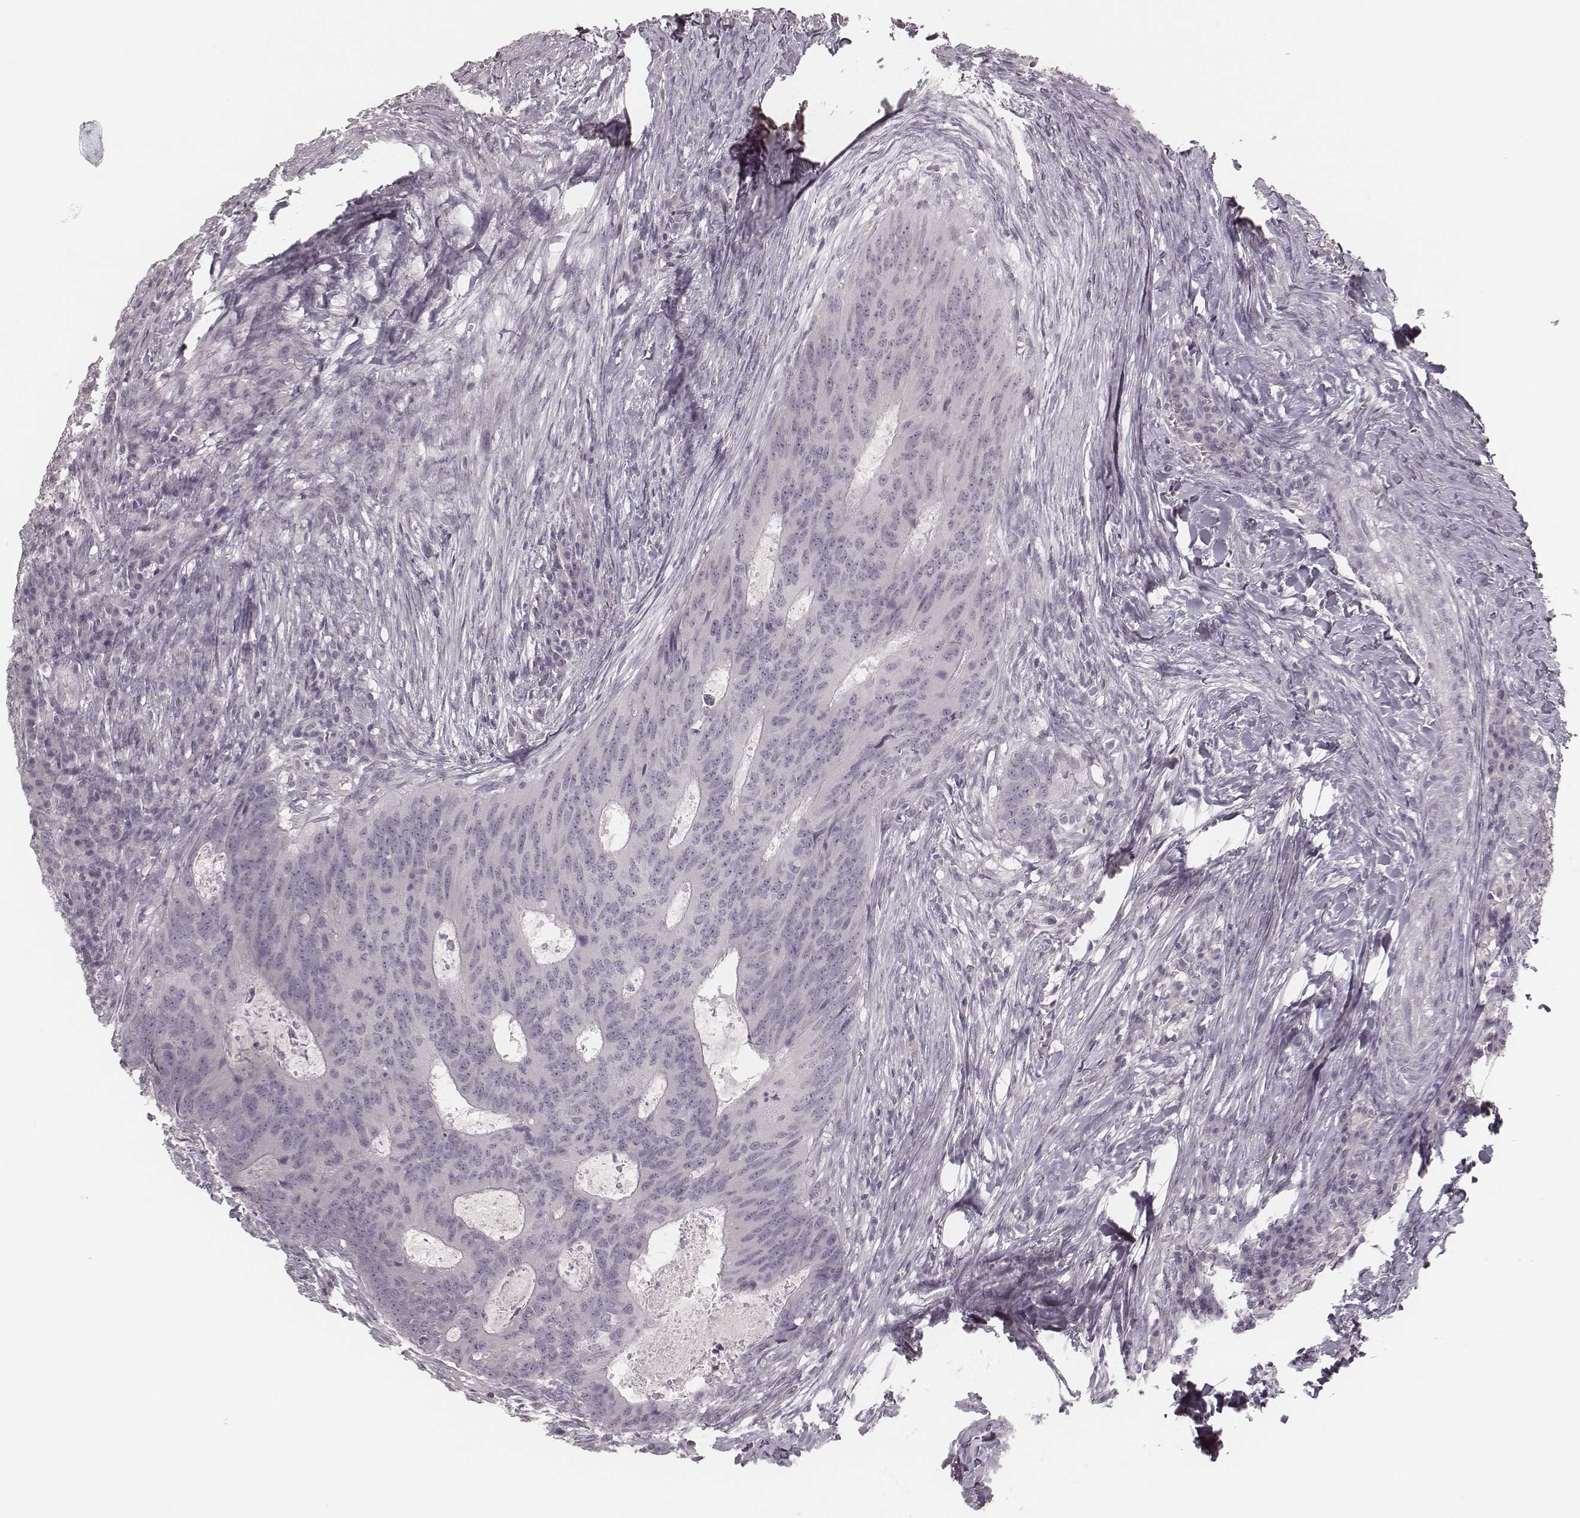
{"staining": {"intensity": "negative", "quantity": "none", "location": "none"}, "tissue": "colorectal cancer", "cell_type": "Tumor cells", "image_type": "cancer", "snomed": [{"axis": "morphology", "description": "Adenocarcinoma, NOS"}, {"axis": "topography", "description": "Colon"}], "caption": "Adenocarcinoma (colorectal) was stained to show a protein in brown. There is no significant positivity in tumor cells.", "gene": "ACACB", "patient": {"sex": "male", "age": 67}}